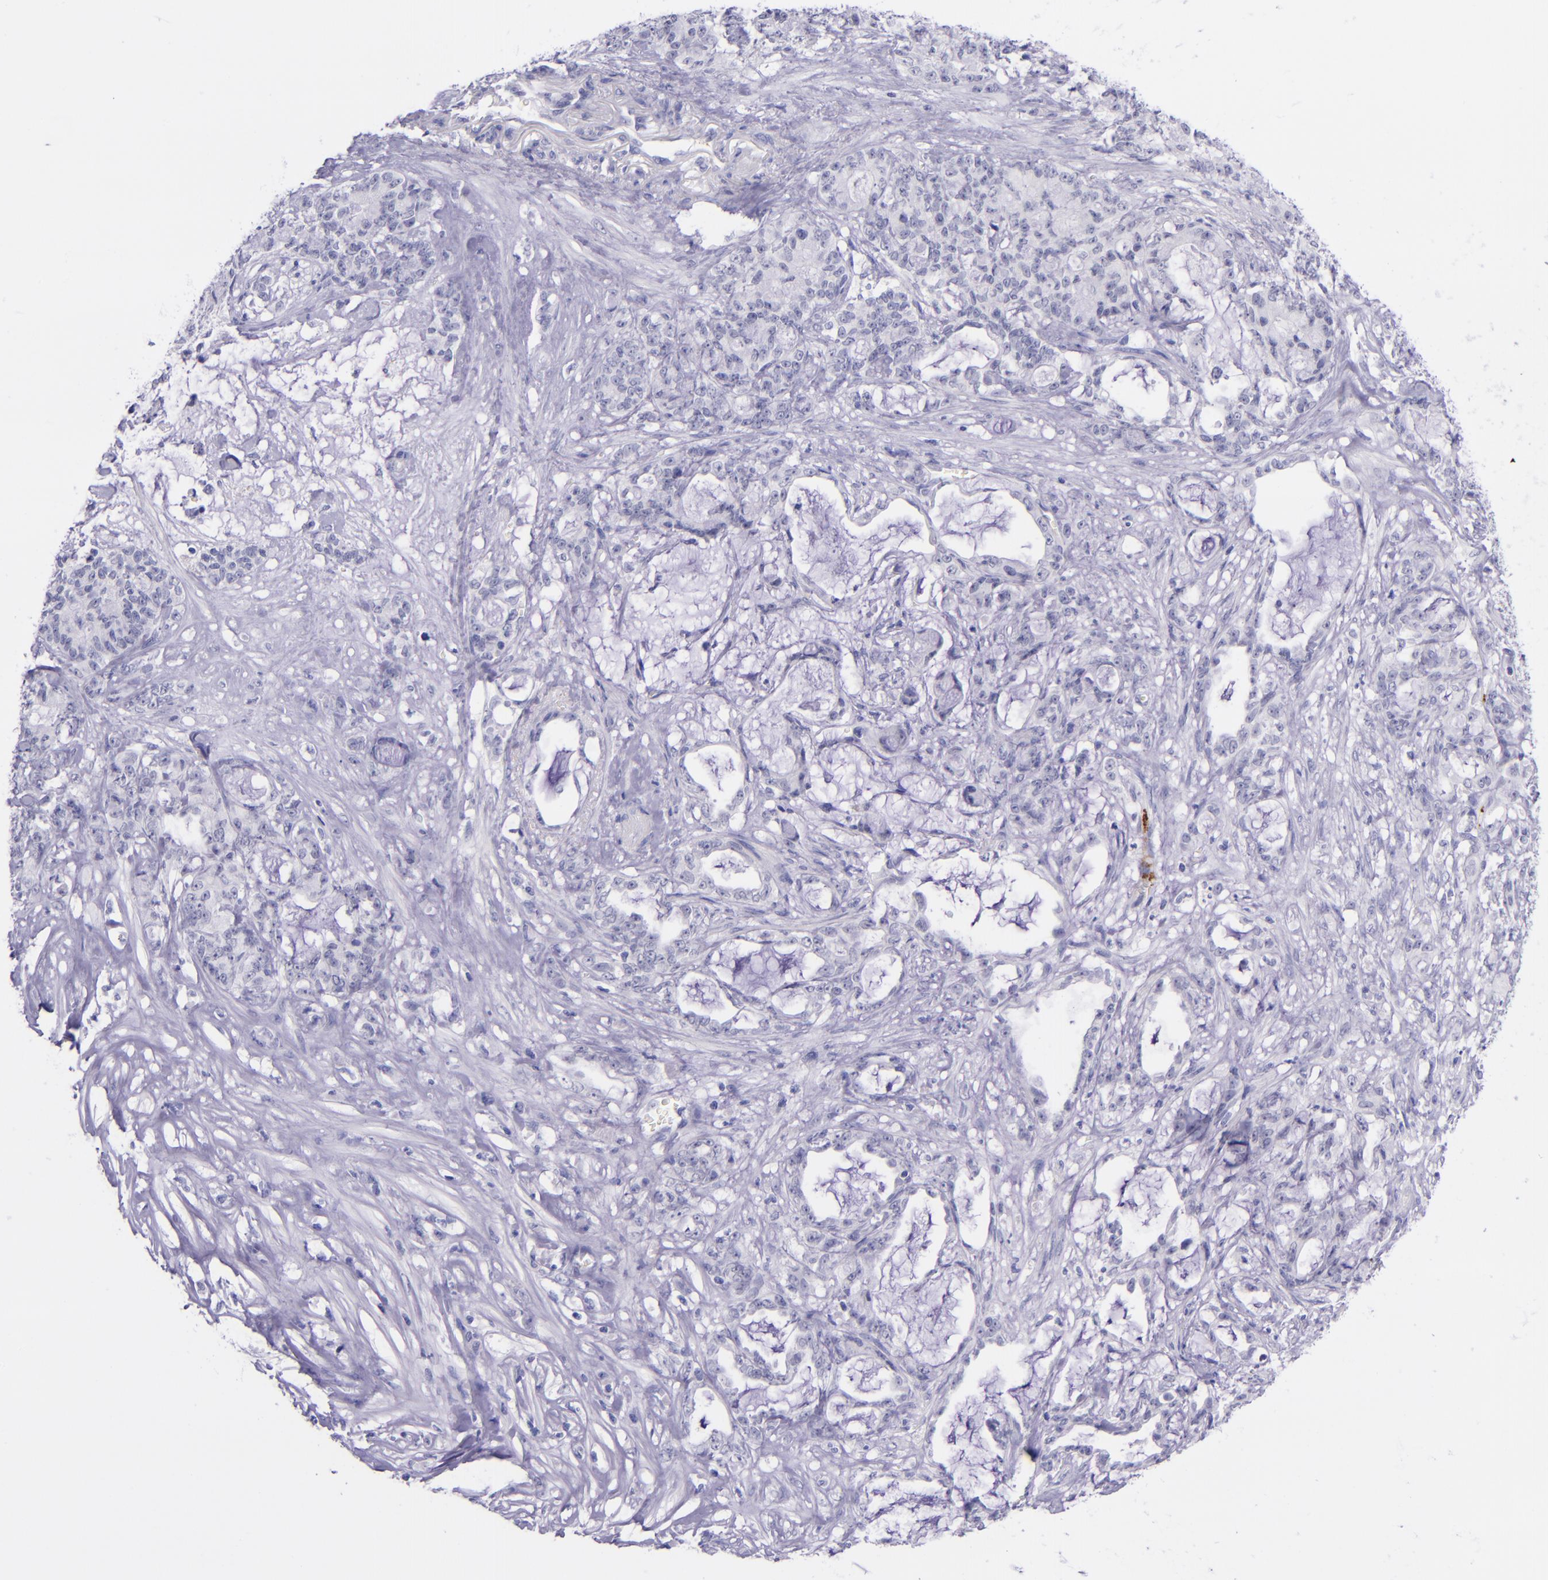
{"staining": {"intensity": "negative", "quantity": "none", "location": "none"}, "tissue": "pancreatic cancer", "cell_type": "Tumor cells", "image_type": "cancer", "snomed": [{"axis": "morphology", "description": "Adenocarcinoma, NOS"}, {"axis": "topography", "description": "Pancreas"}], "caption": "Photomicrograph shows no significant protein expression in tumor cells of adenocarcinoma (pancreatic).", "gene": "SELE", "patient": {"sex": "female", "age": 73}}